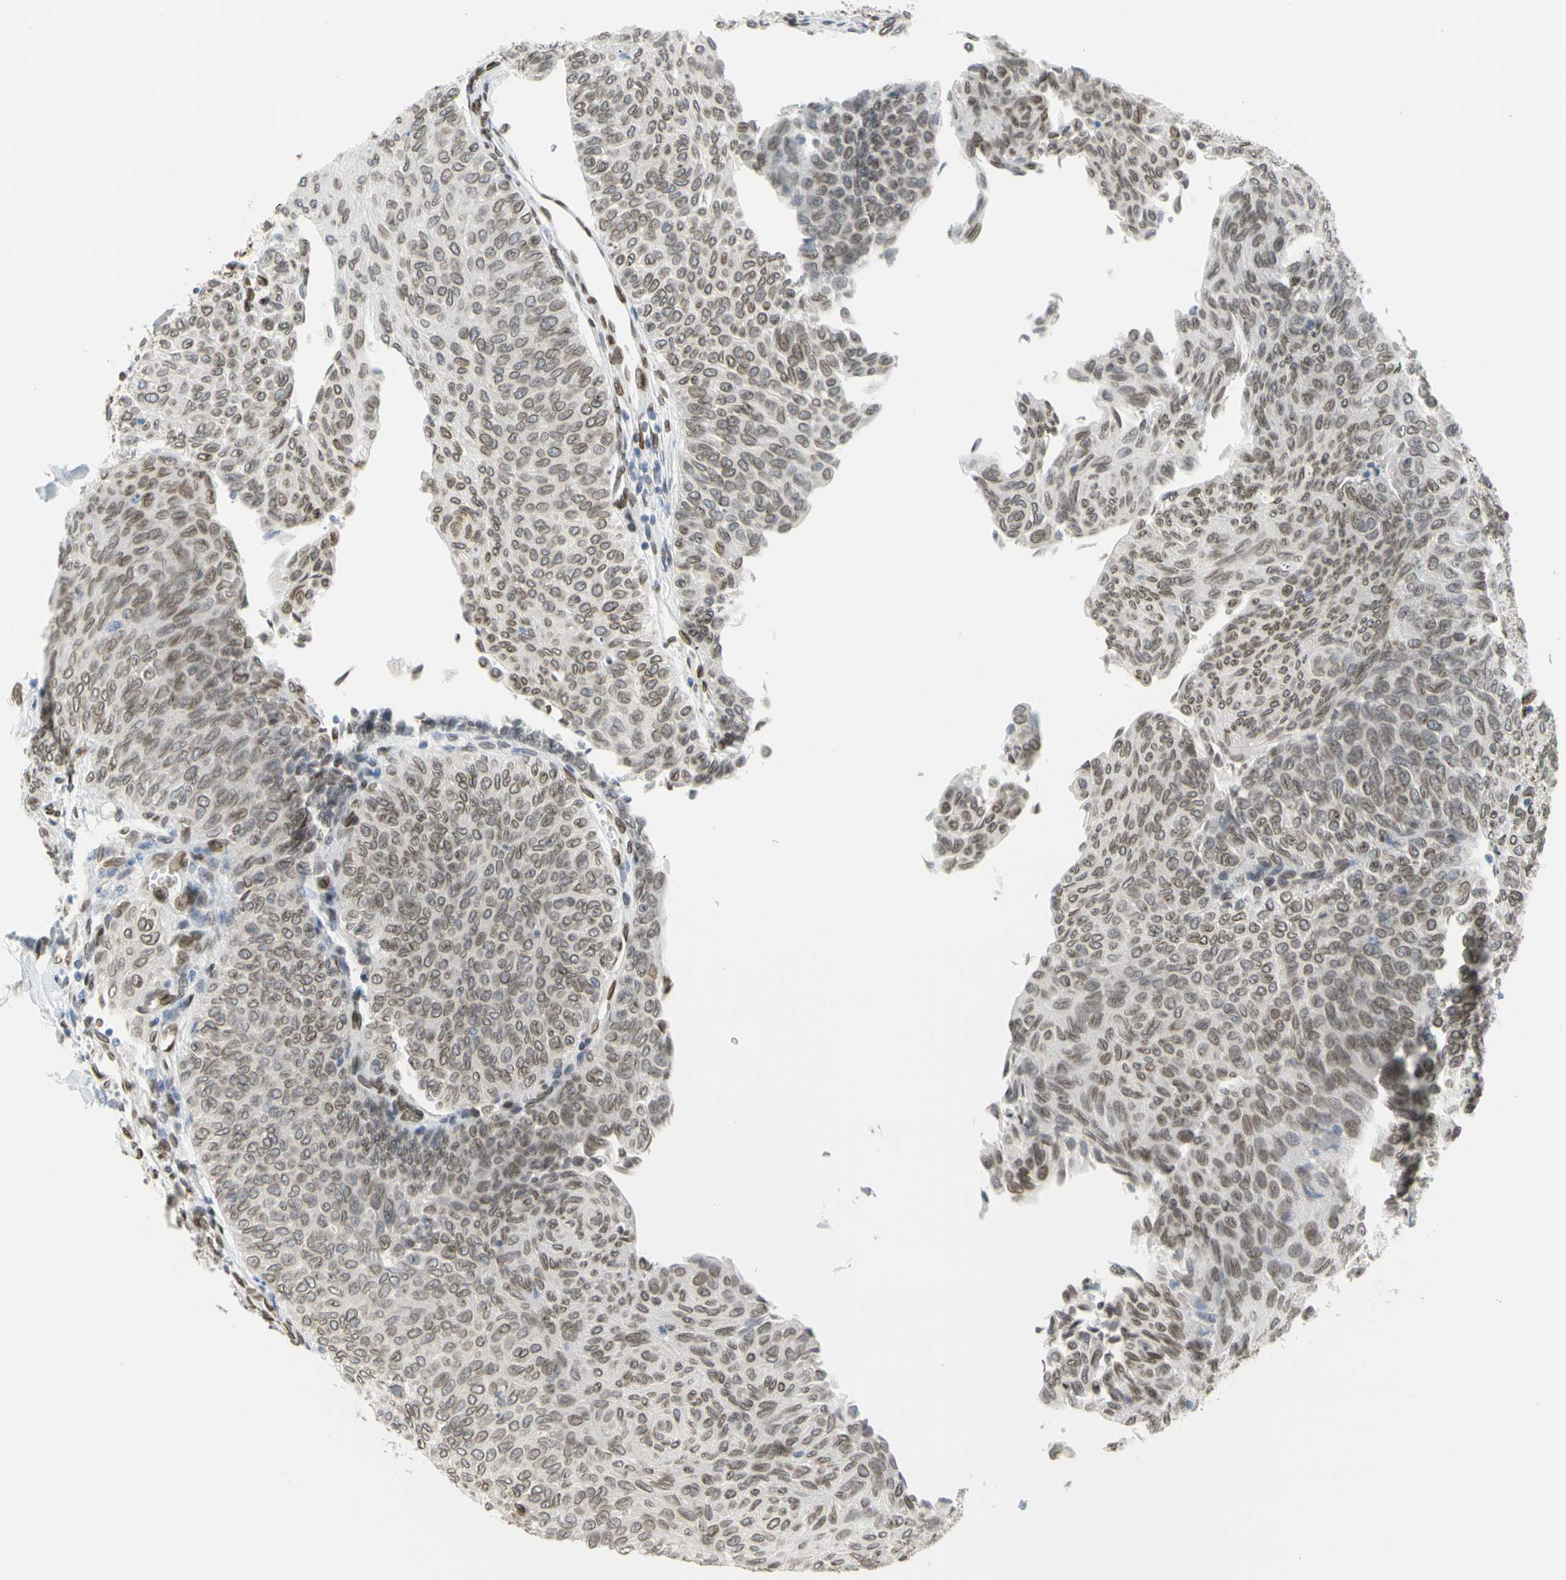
{"staining": {"intensity": "weak", "quantity": "25%-75%", "location": "cytoplasmic/membranous,nuclear"}, "tissue": "urothelial cancer", "cell_type": "Tumor cells", "image_type": "cancer", "snomed": [{"axis": "morphology", "description": "Urothelial carcinoma, Low grade"}, {"axis": "topography", "description": "Urinary bladder"}], "caption": "A low amount of weak cytoplasmic/membranous and nuclear positivity is identified in approximately 25%-75% of tumor cells in low-grade urothelial carcinoma tissue.", "gene": "SUN1", "patient": {"sex": "male", "age": 78}}